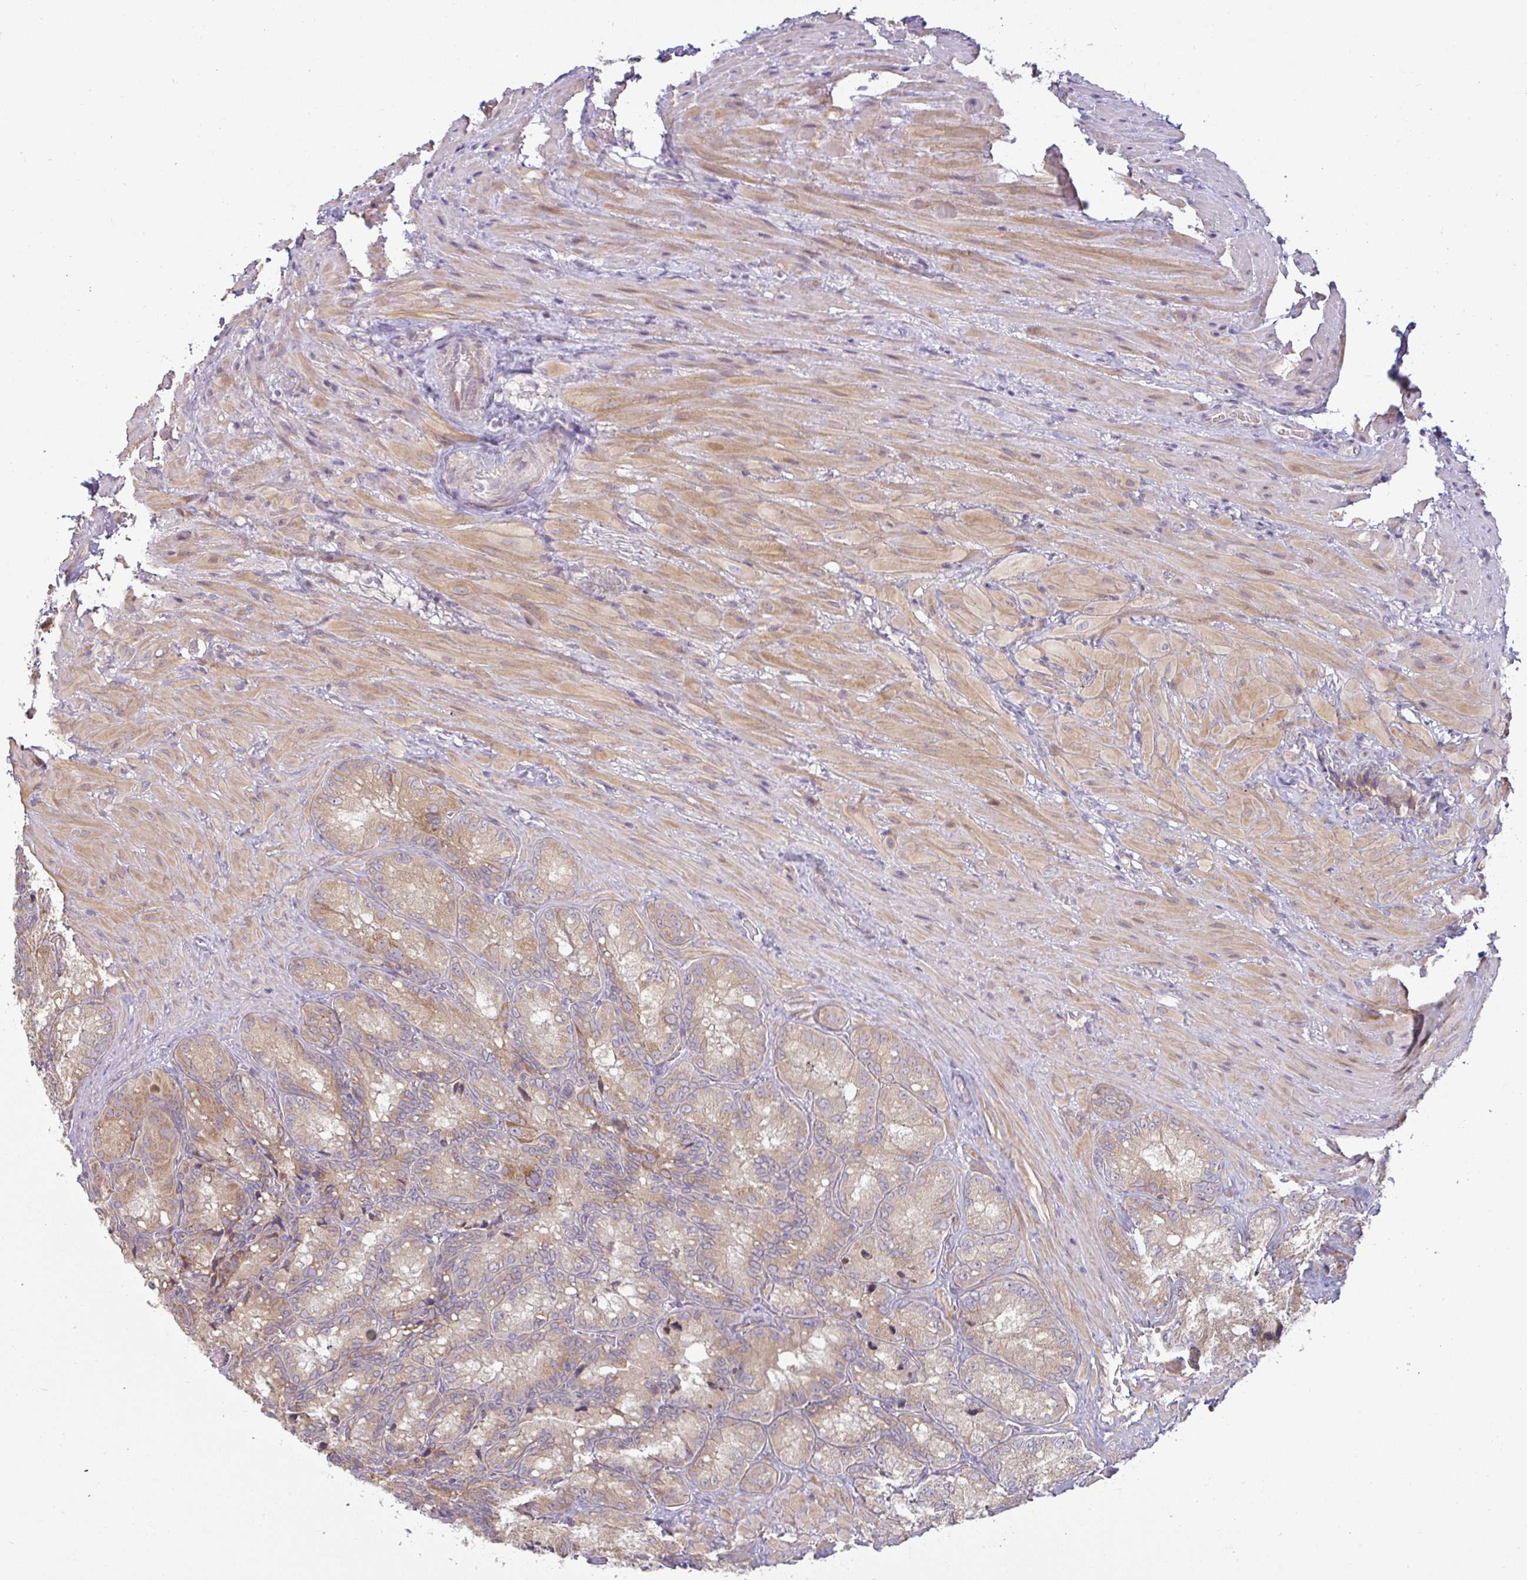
{"staining": {"intensity": "moderate", "quantity": ">75%", "location": "cytoplasmic/membranous"}, "tissue": "seminal vesicle", "cell_type": "Glandular cells", "image_type": "normal", "snomed": [{"axis": "morphology", "description": "Normal tissue, NOS"}, {"axis": "topography", "description": "Seminal veicle"}], "caption": "Protein staining of unremarkable seminal vesicle demonstrates moderate cytoplasmic/membranous staining in about >75% of glandular cells.", "gene": "MOB1A", "patient": {"sex": "male", "age": 47}}